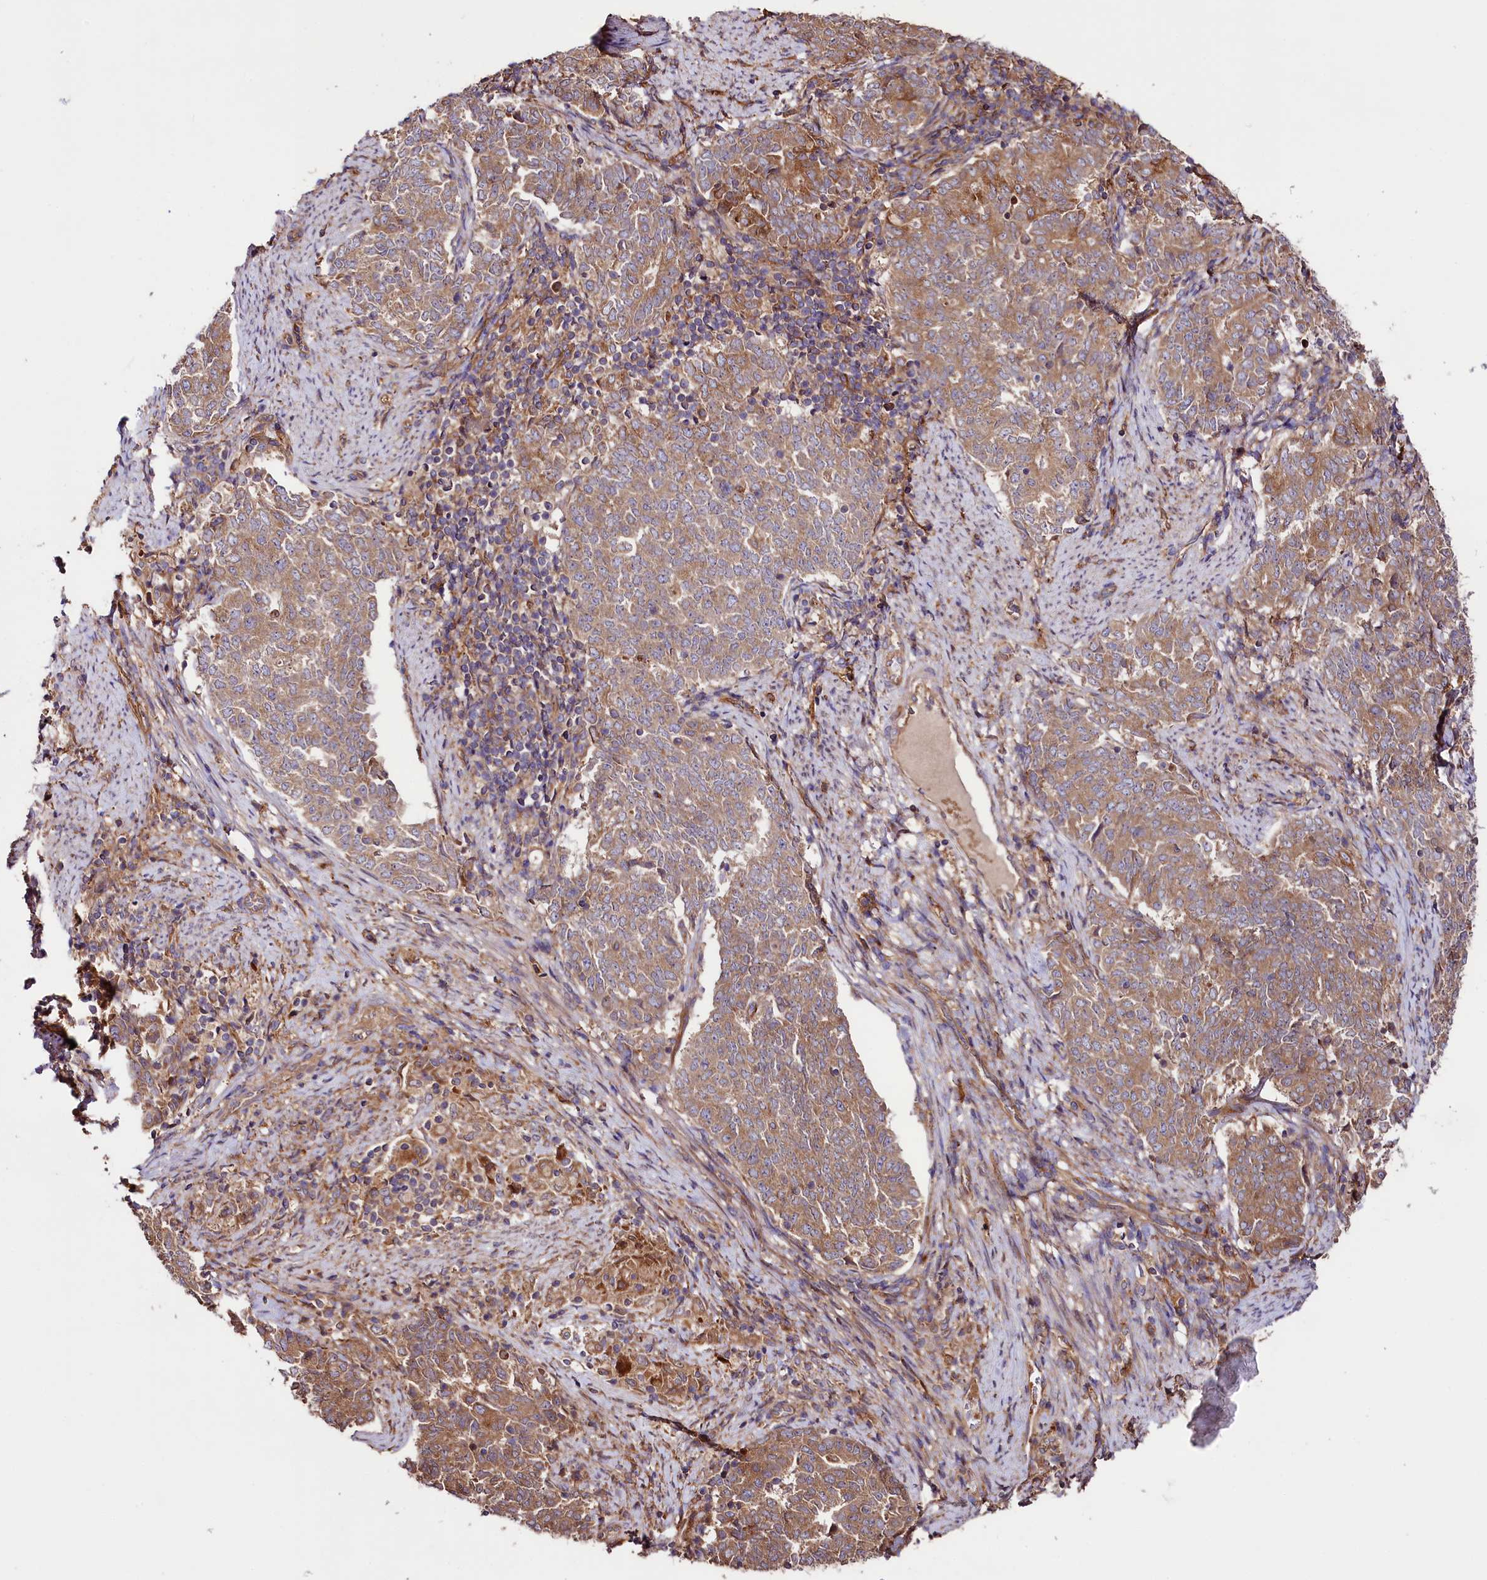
{"staining": {"intensity": "moderate", "quantity": ">75%", "location": "cytoplasmic/membranous"}, "tissue": "endometrial cancer", "cell_type": "Tumor cells", "image_type": "cancer", "snomed": [{"axis": "morphology", "description": "Adenocarcinoma, NOS"}, {"axis": "topography", "description": "Endometrium"}], "caption": "Brown immunohistochemical staining in endometrial cancer reveals moderate cytoplasmic/membranous staining in approximately >75% of tumor cells. The staining is performed using DAB brown chromogen to label protein expression. The nuclei are counter-stained blue using hematoxylin.", "gene": "CEP295", "patient": {"sex": "female", "age": 80}}